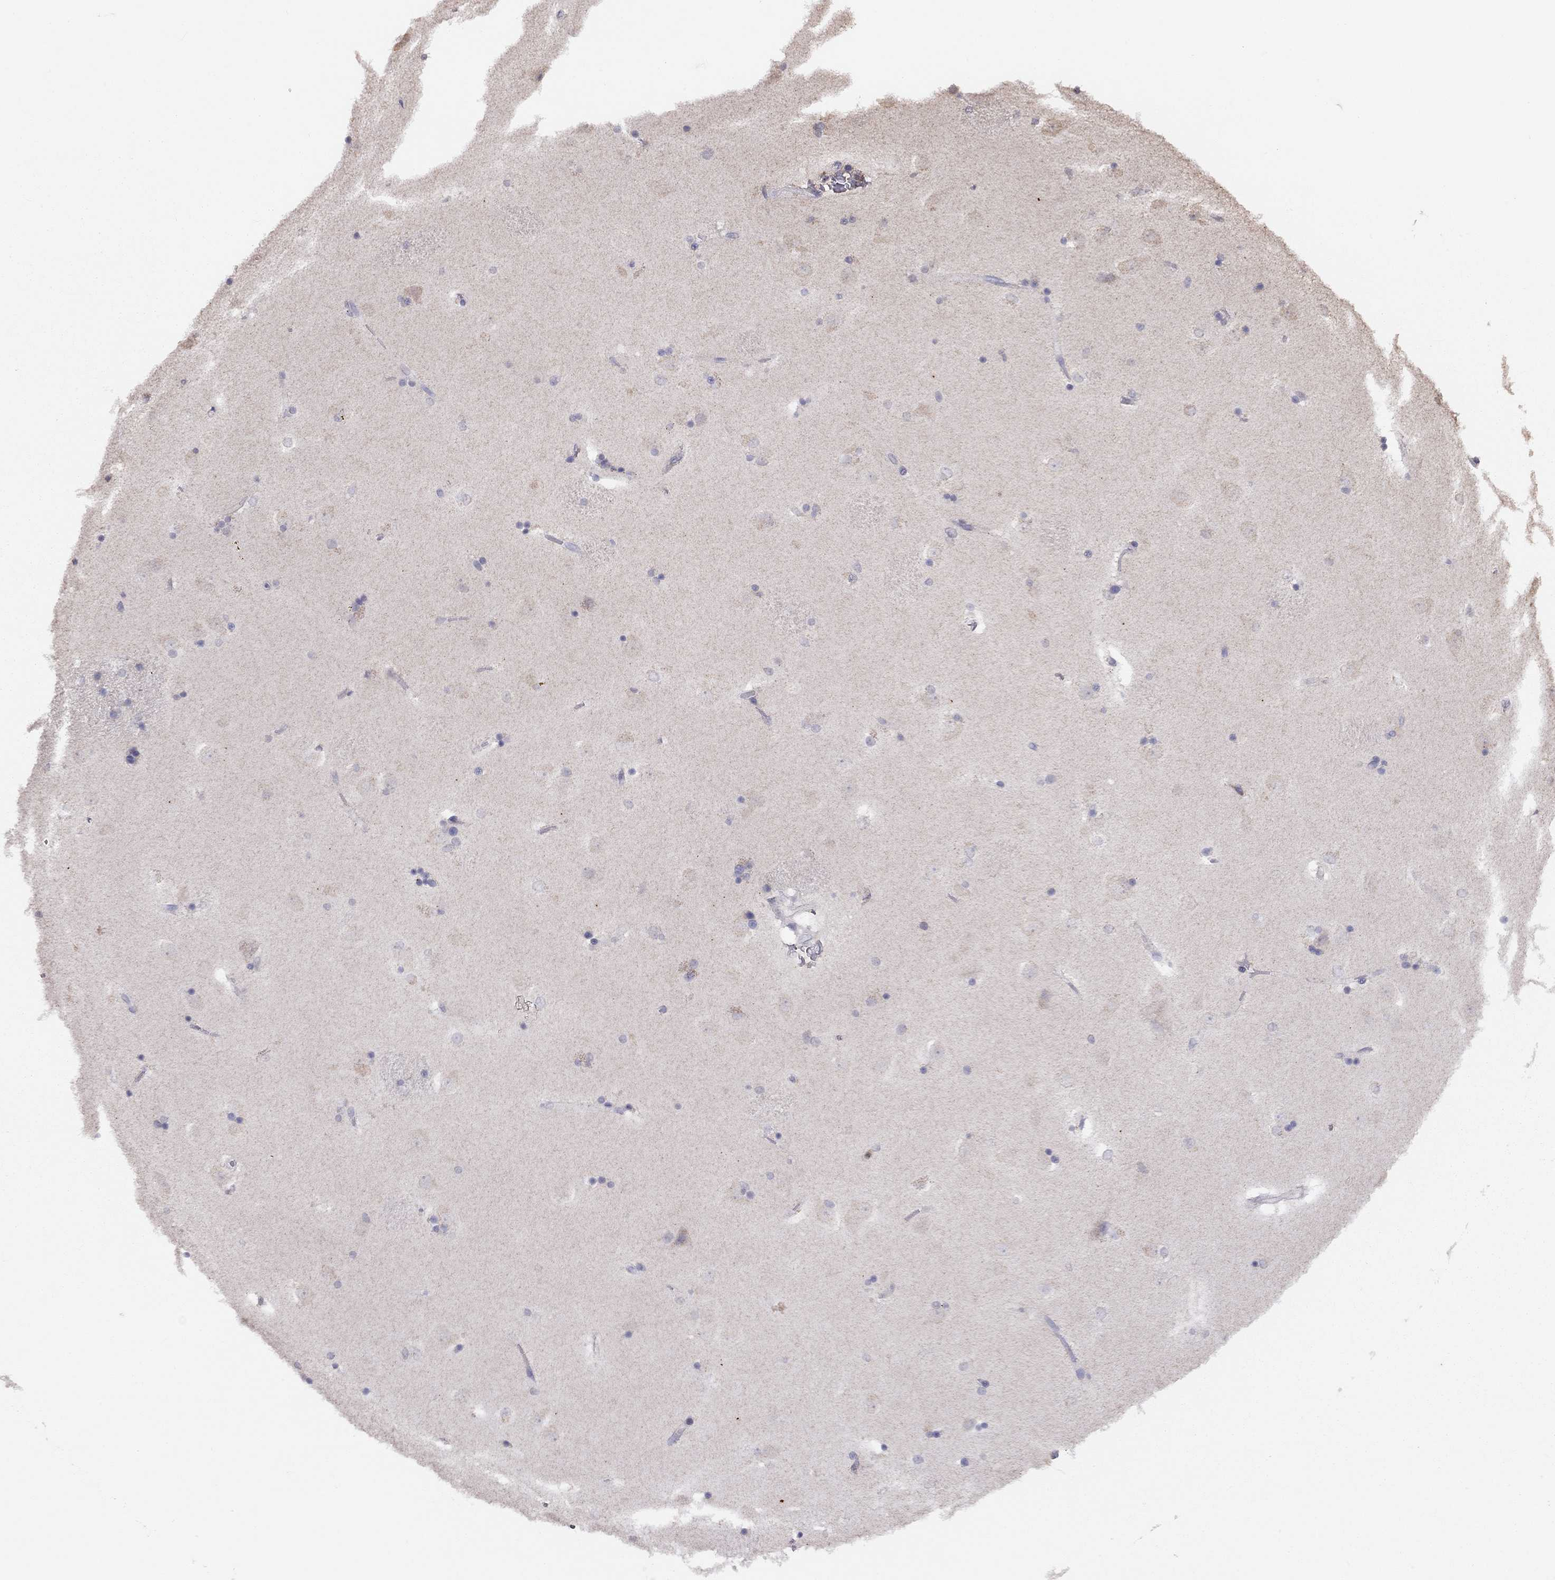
{"staining": {"intensity": "negative", "quantity": "none", "location": "none"}, "tissue": "caudate", "cell_type": "Glial cells", "image_type": "normal", "snomed": [{"axis": "morphology", "description": "Normal tissue, NOS"}, {"axis": "topography", "description": "Lateral ventricle wall"}], "caption": "Glial cells show no significant protein expression in unremarkable caudate. (Brightfield microscopy of DAB (3,3'-diaminobenzidine) immunohistochemistry at high magnification).", "gene": "CITED1", "patient": {"sex": "male", "age": 51}}